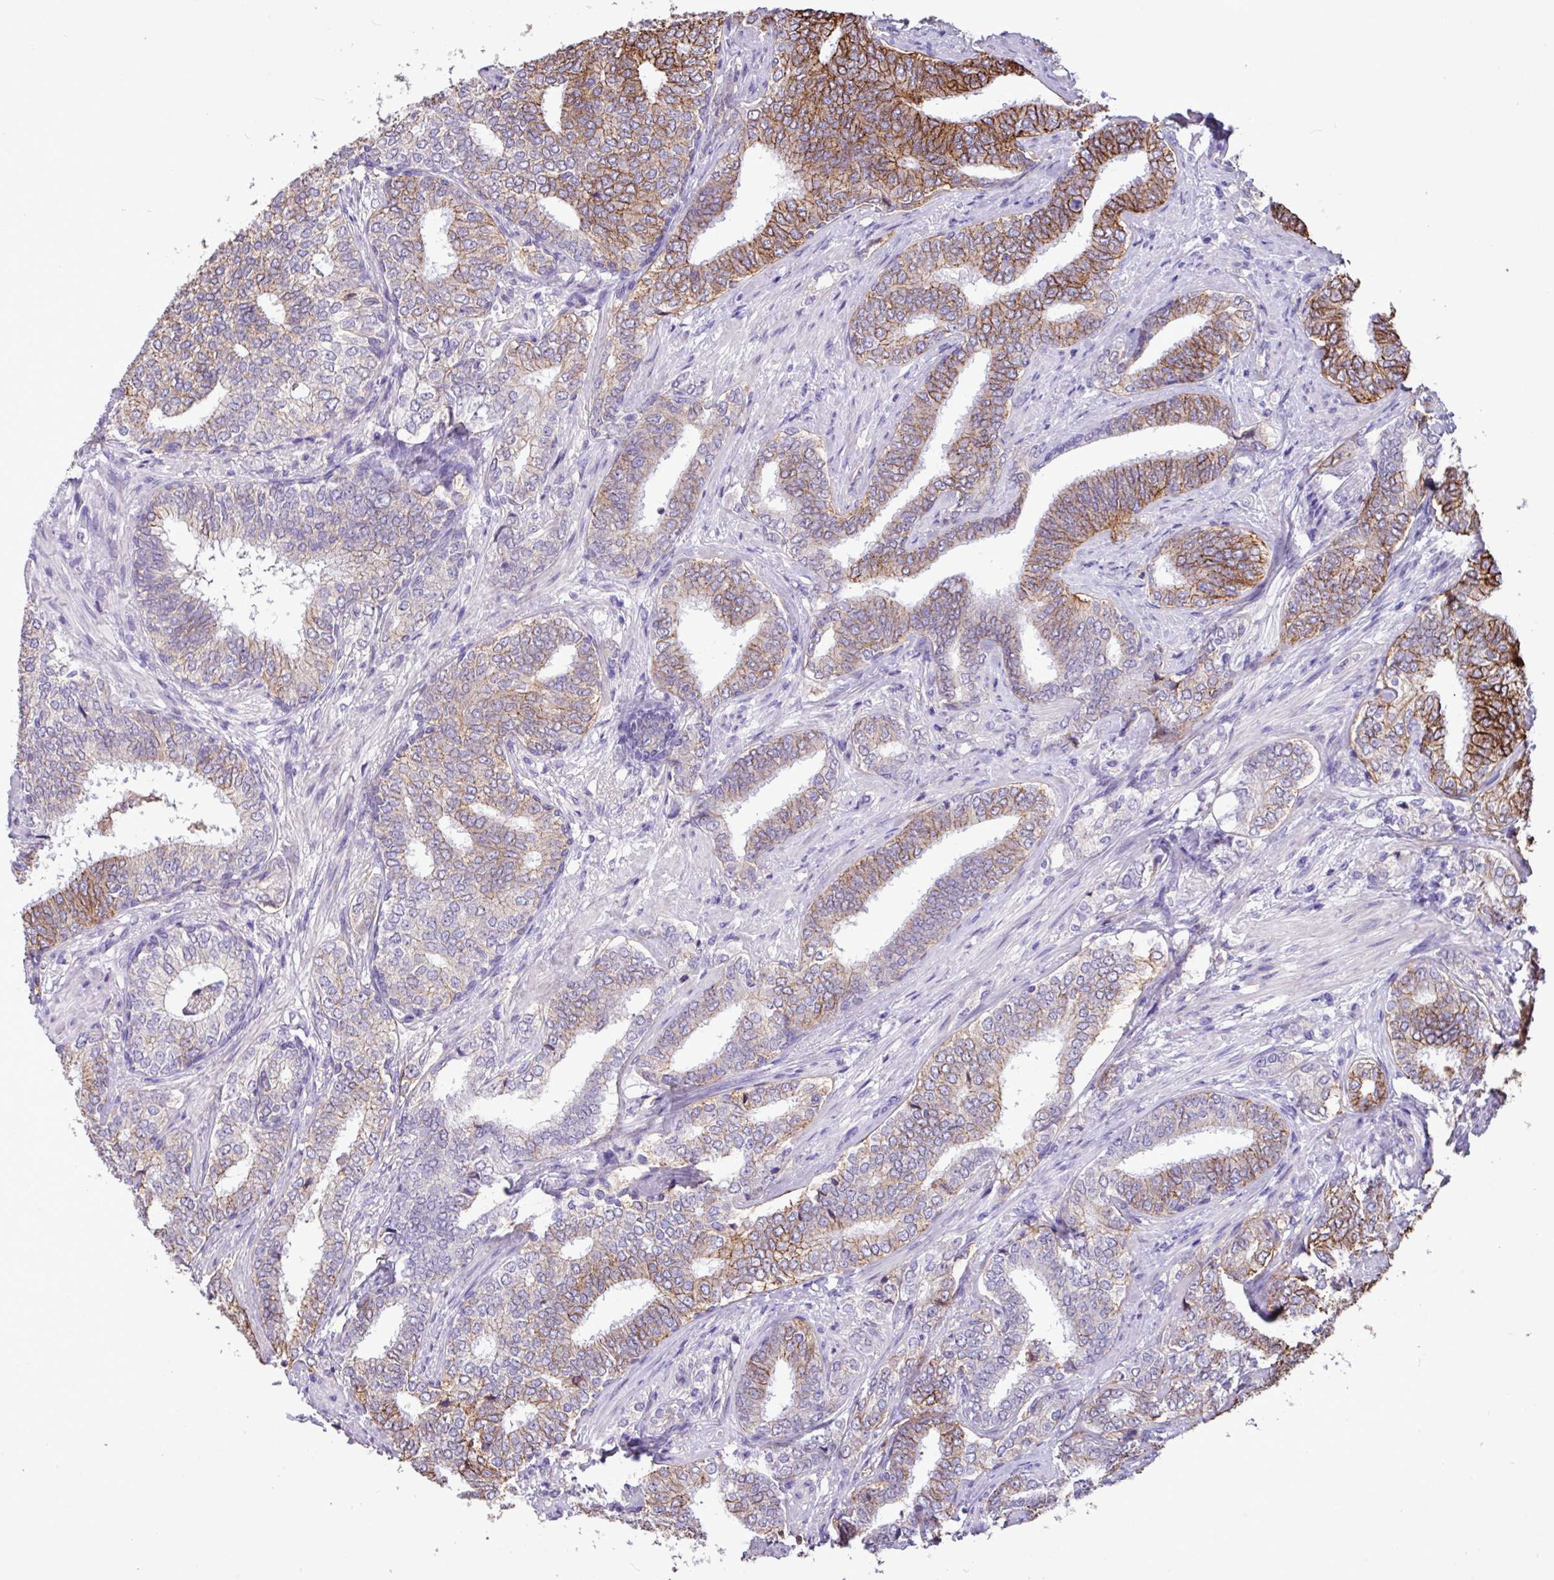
{"staining": {"intensity": "moderate", "quantity": "25%-75%", "location": "cytoplasmic/membranous"}, "tissue": "prostate cancer", "cell_type": "Tumor cells", "image_type": "cancer", "snomed": [{"axis": "morphology", "description": "Adenocarcinoma, High grade"}, {"axis": "topography", "description": "Prostate"}], "caption": "This is an image of immunohistochemistry staining of prostate cancer (adenocarcinoma (high-grade)), which shows moderate staining in the cytoplasmic/membranous of tumor cells.", "gene": "EPCAM", "patient": {"sex": "male", "age": 72}}